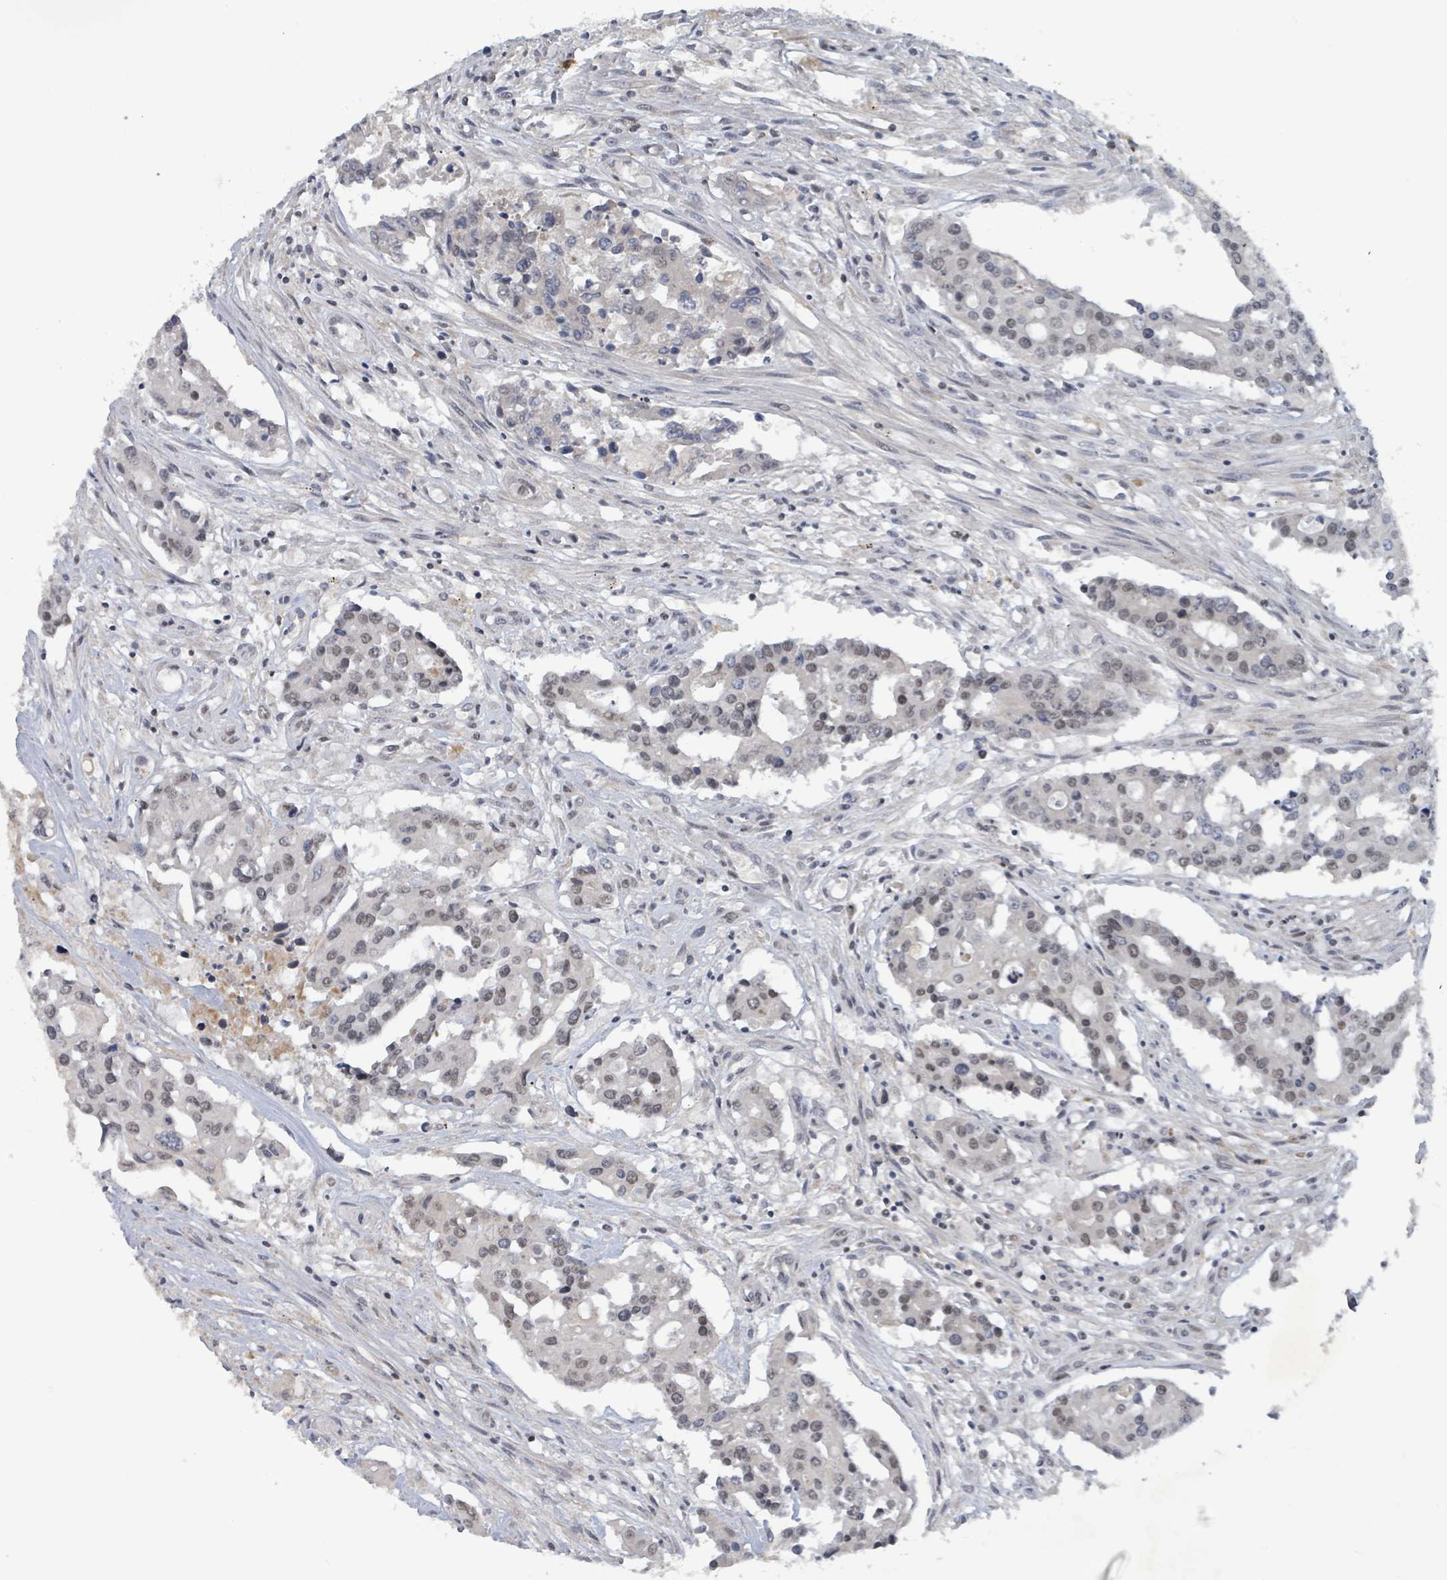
{"staining": {"intensity": "weak", "quantity": "<25%", "location": "nuclear"}, "tissue": "colorectal cancer", "cell_type": "Tumor cells", "image_type": "cancer", "snomed": [{"axis": "morphology", "description": "Adenocarcinoma, NOS"}, {"axis": "topography", "description": "Colon"}], "caption": "This is an immunohistochemistry (IHC) micrograph of human adenocarcinoma (colorectal). There is no staining in tumor cells.", "gene": "BANP", "patient": {"sex": "male", "age": 77}}